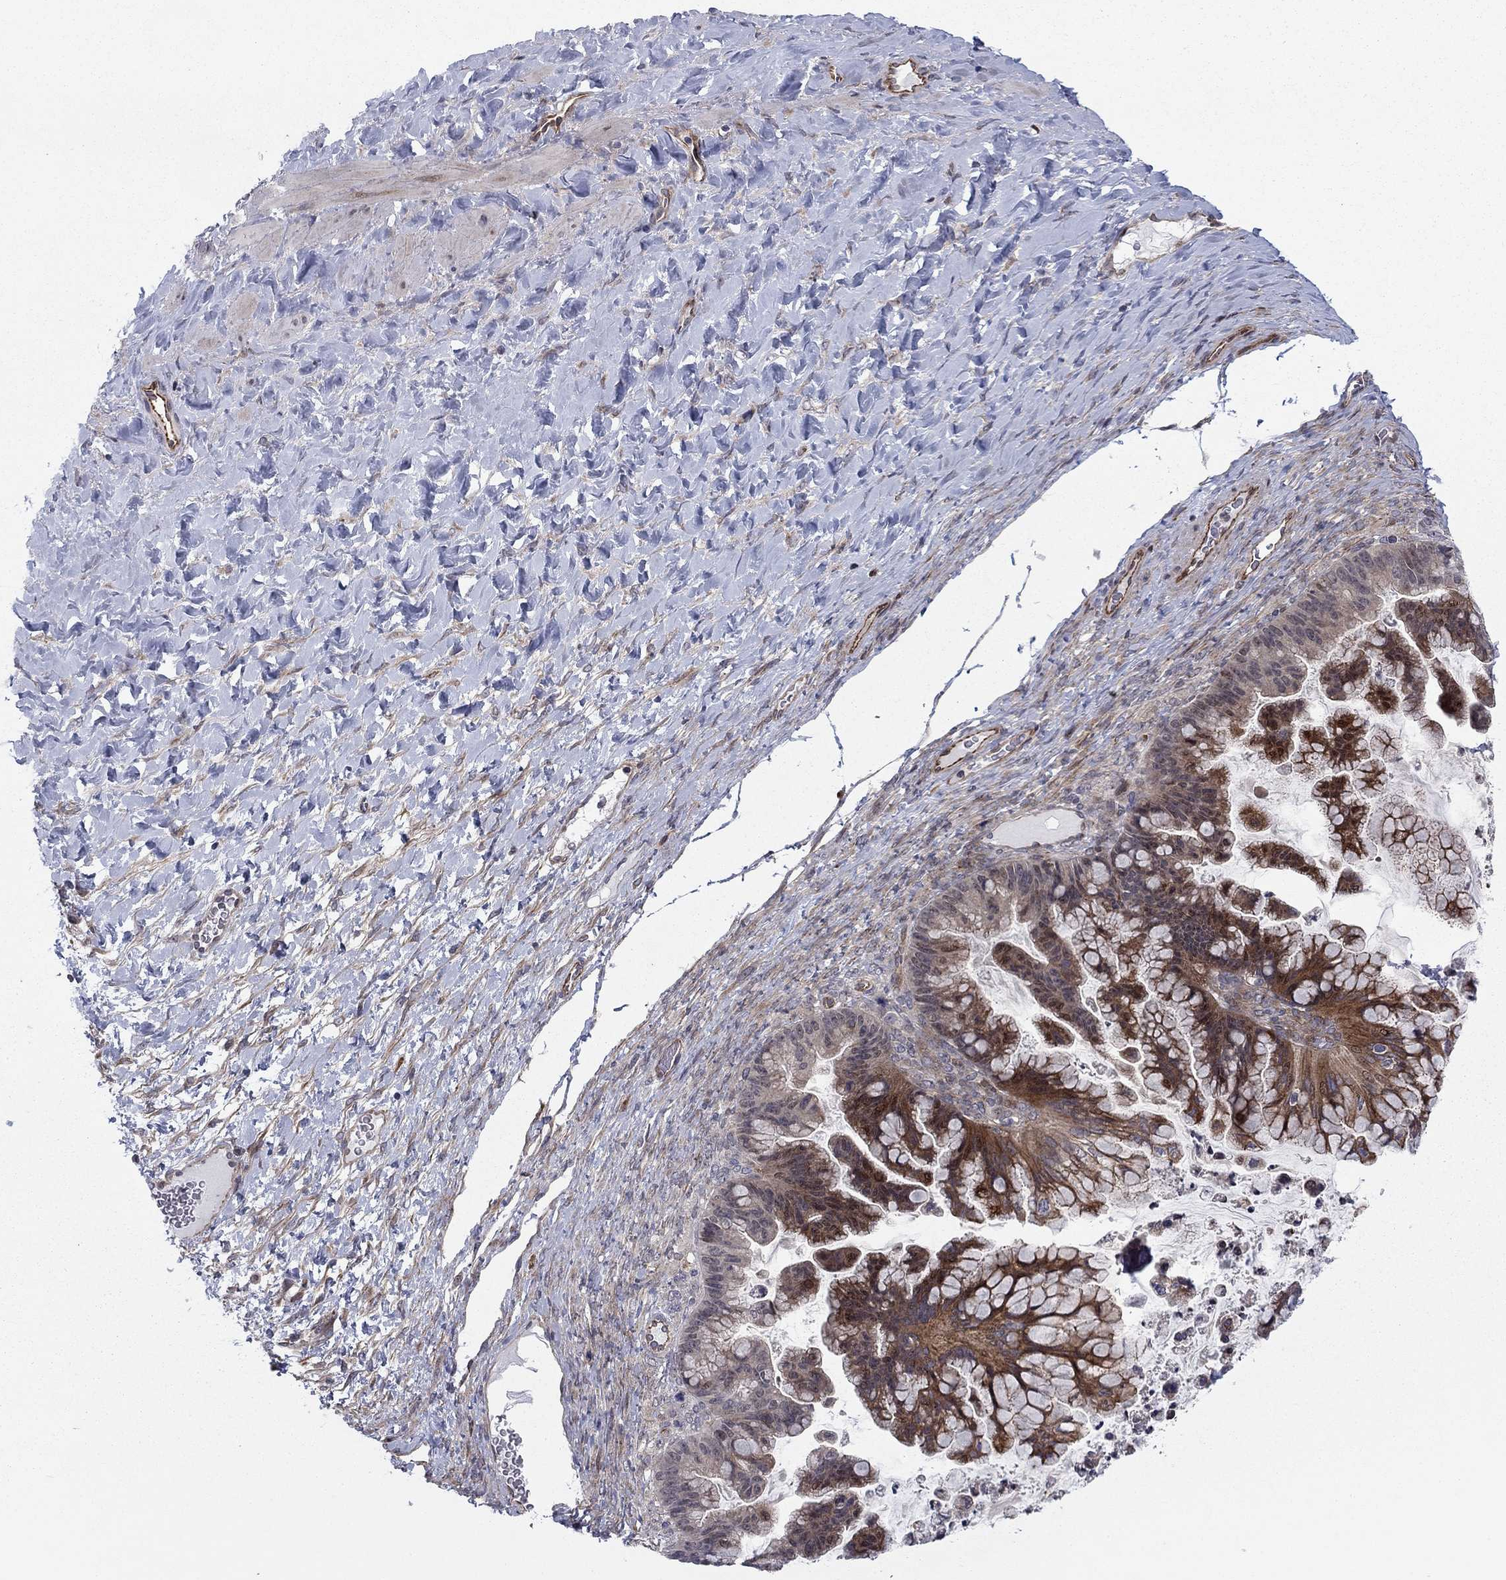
{"staining": {"intensity": "strong", "quantity": "25%-75%", "location": "cytoplasmic/membranous"}, "tissue": "ovarian cancer", "cell_type": "Tumor cells", "image_type": "cancer", "snomed": [{"axis": "morphology", "description": "Cystadenocarcinoma, mucinous, NOS"}, {"axis": "topography", "description": "Ovary"}], "caption": "DAB (3,3'-diaminobenzidine) immunohistochemical staining of ovarian mucinous cystadenocarcinoma exhibits strong cytoplasmic/membranous protein positivity in about 25%-75% of tumor cells.", "gene": "BCL11A", "patient": {"sex": "female", "age": 67}}